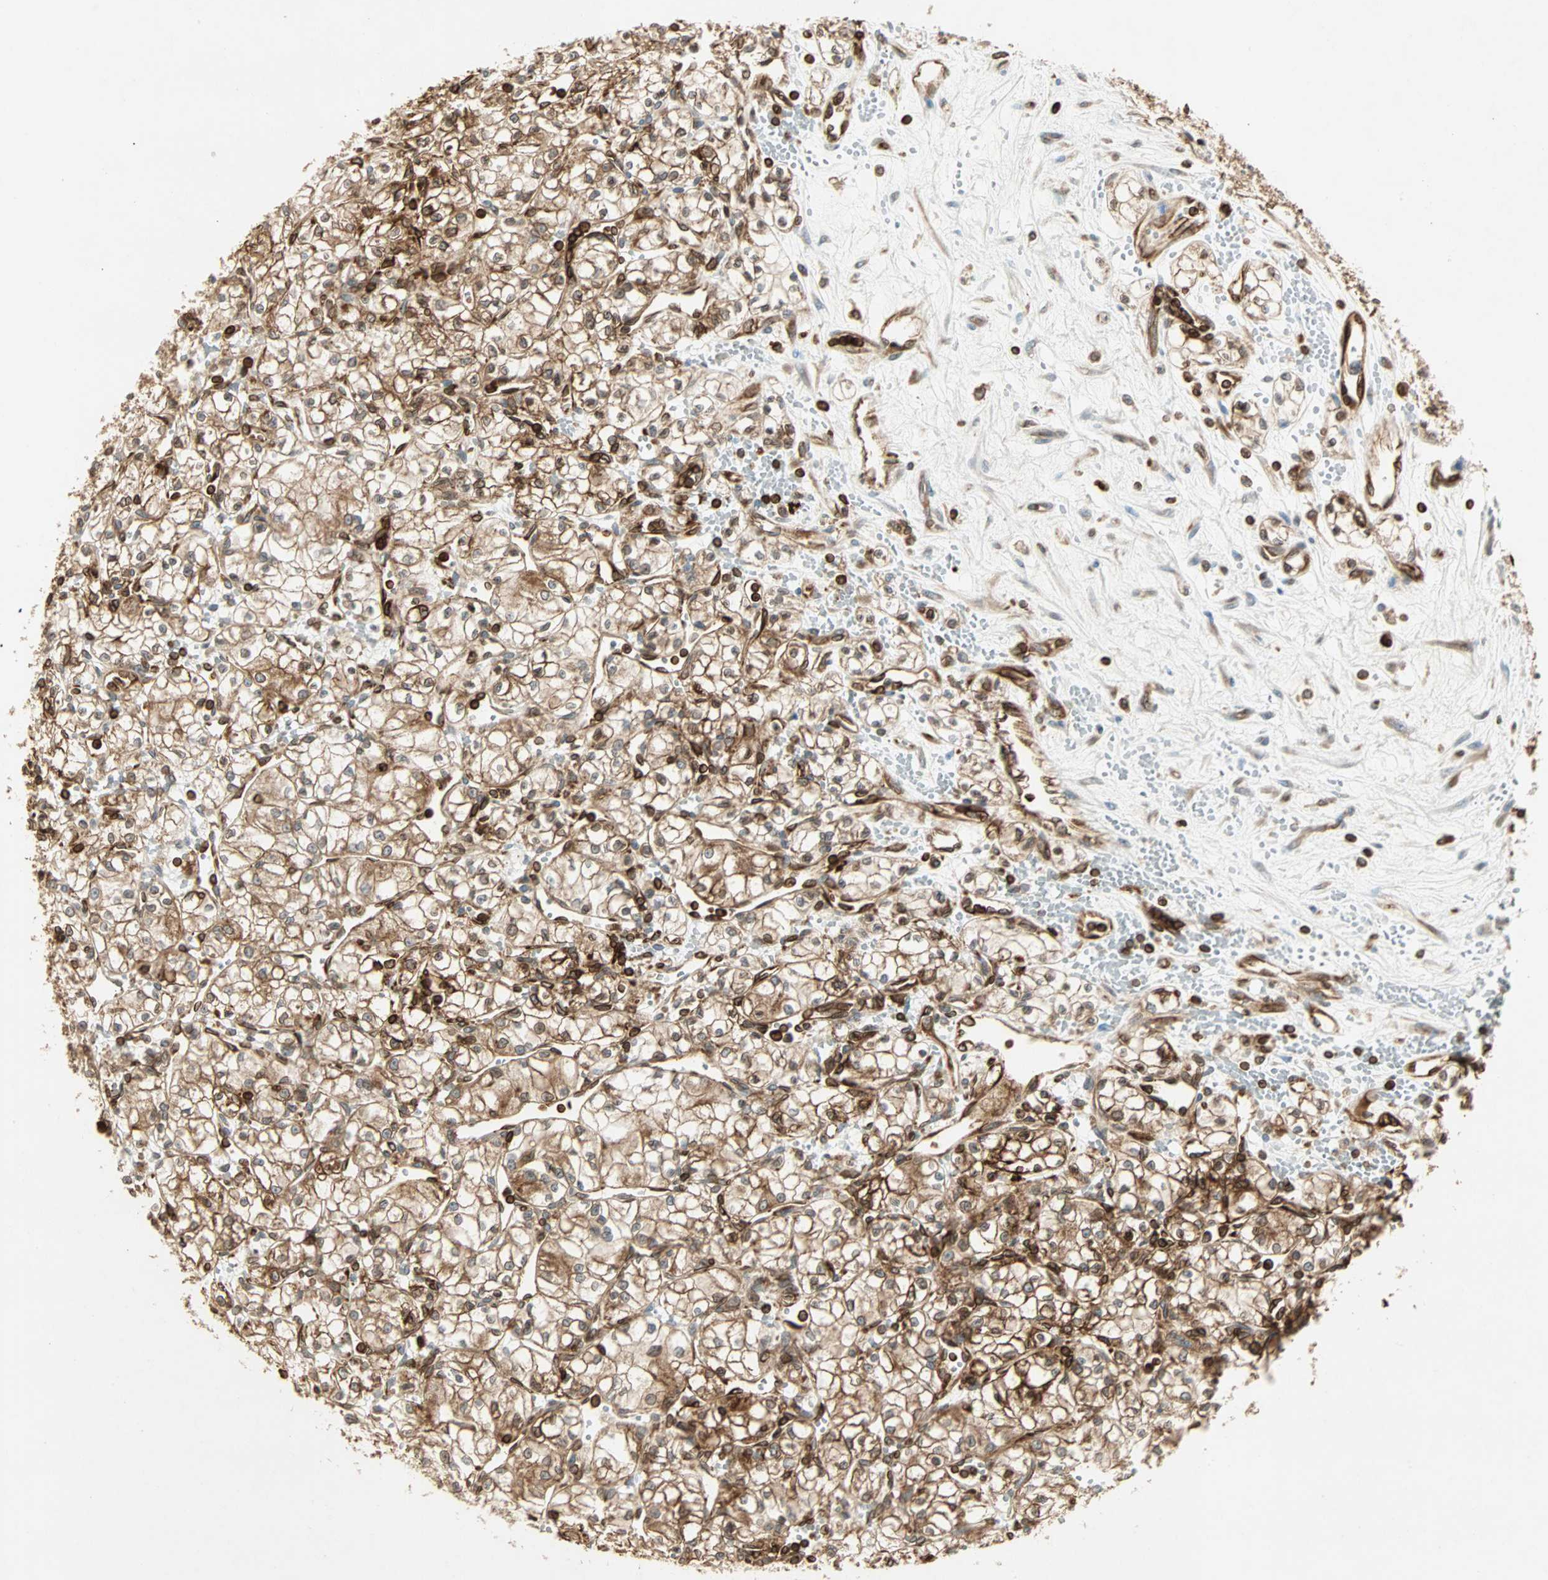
{"staining": {"intensity": "moderate", "quantity": ">75%", "location": "cytoplasmic/membranous"}, "tissue": "renal cancer", "cell_type": "Tumor cells", "image_type": "cancer", "snomed": [{"axis": "morphology", "description": "Normal tissue, NOS"}, {"axis": "morphology", "description": "Adenocarcinoma, NOS"}, {"axis": "topography", "description": "Kidney"}], "caption": "IHC staining of adenocarcinoma (renal), which shows medium levels of moderate cytoplasmic/membranous staining in approximately >75% of tumor cells indicating moderate cytoplasmic/membranous protein staining. The staining was performed using DAB (brown) for protein detection and nuclei were counterstained in hematoxylin (blue).", "gene": "TAPBP", "patient": {"sex": "male", "age": 59}}